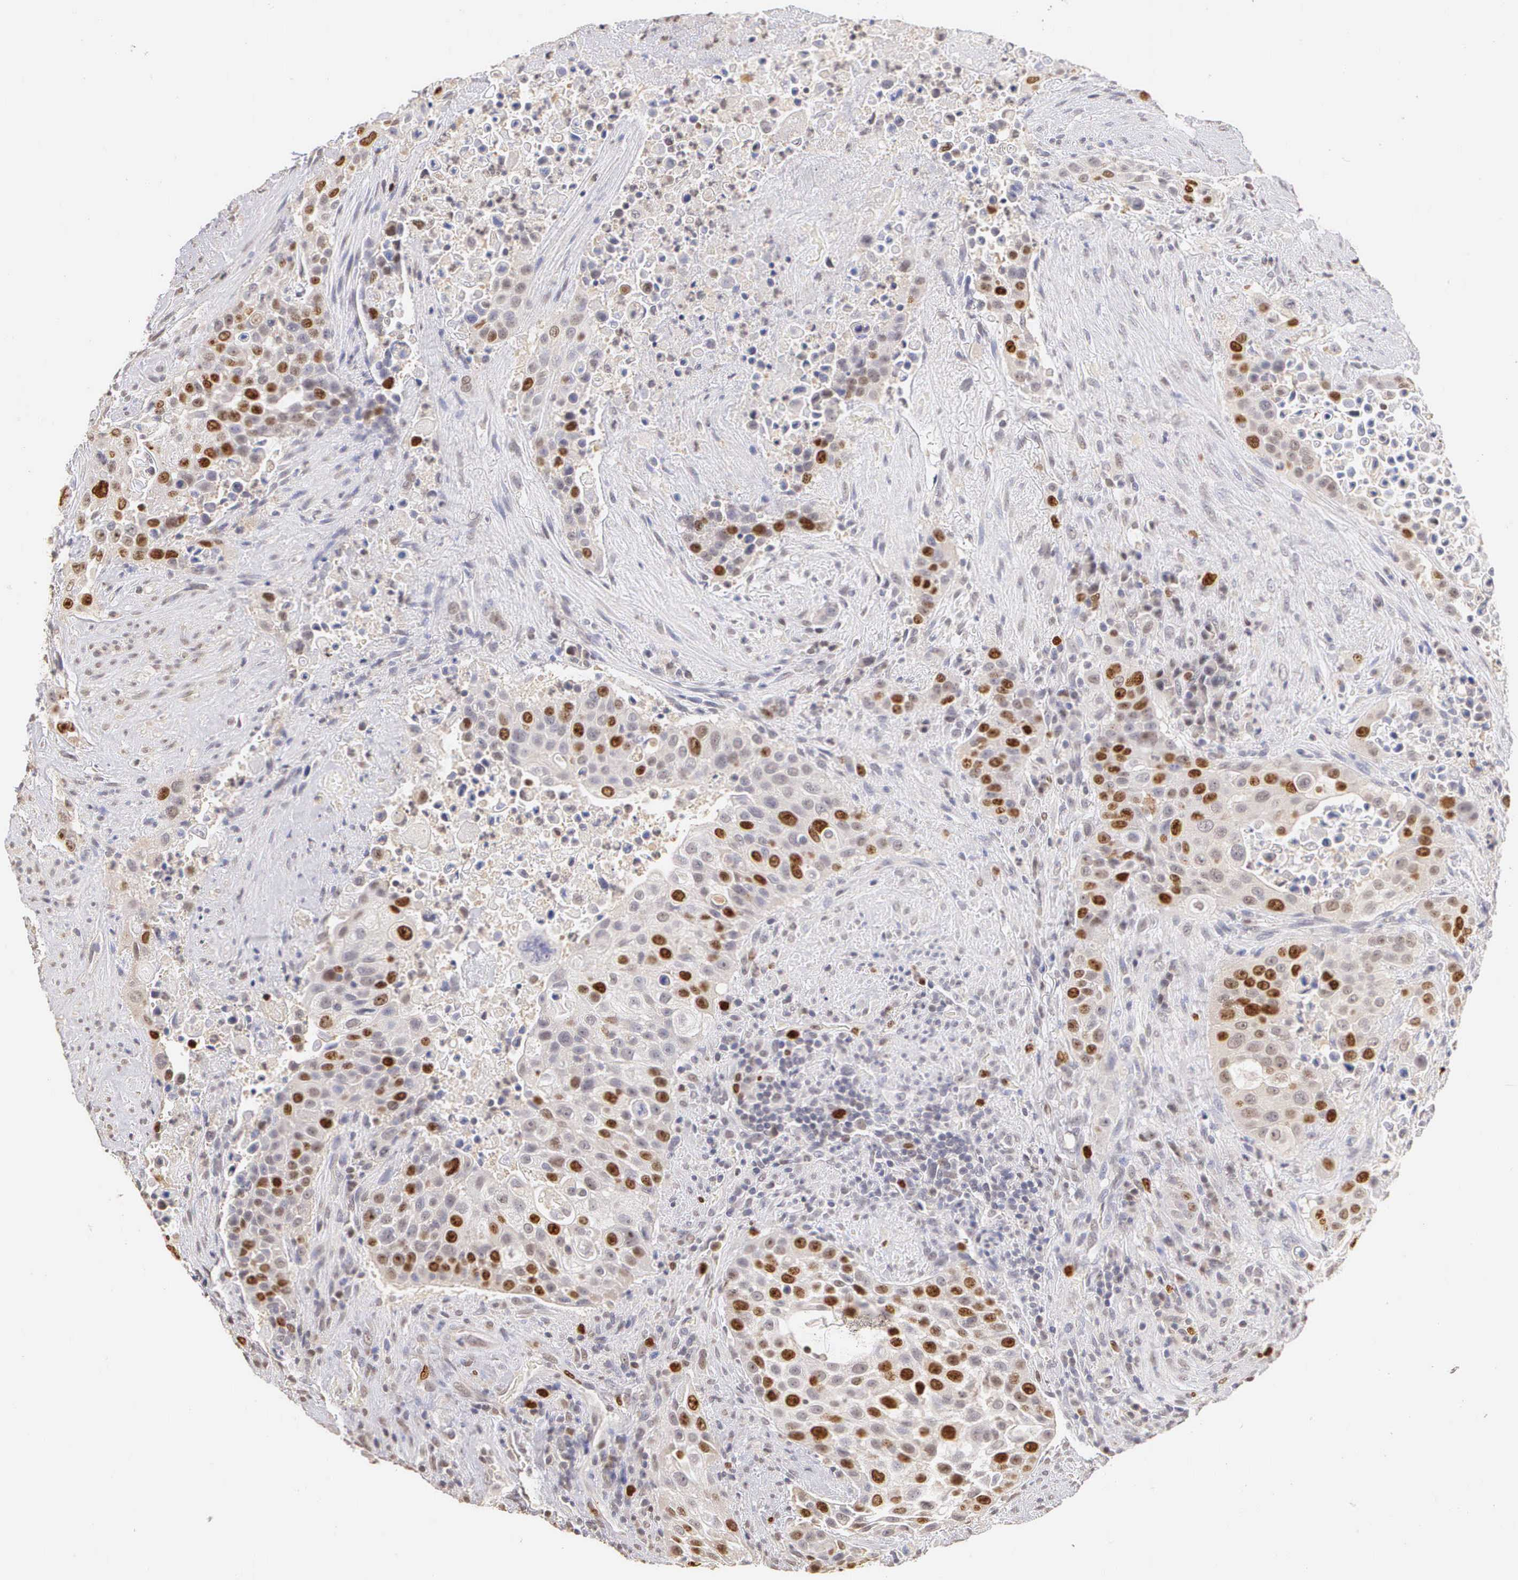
{"staining": {"intensity": "strong", "quantity": "25%-75%", "location": "nuclear"}, "tissue": "urothelial cancer", "cell_type": "Tumor cells", "image_type": "cancer", "snomed": [{"axis": "morphology", "description": "Urothelial carcinoma, High grade"}, {"axis": "topography", "description": "Urinary bladder"}], "caption": "Brown immunohistochemical staining in human high-grade urothelial carcinoma demonstrates strong nuclear positivity in about 25%-75% of tumor cells.", "gene": "MKI67", "patient": {"sex": "male", "age": 74}}